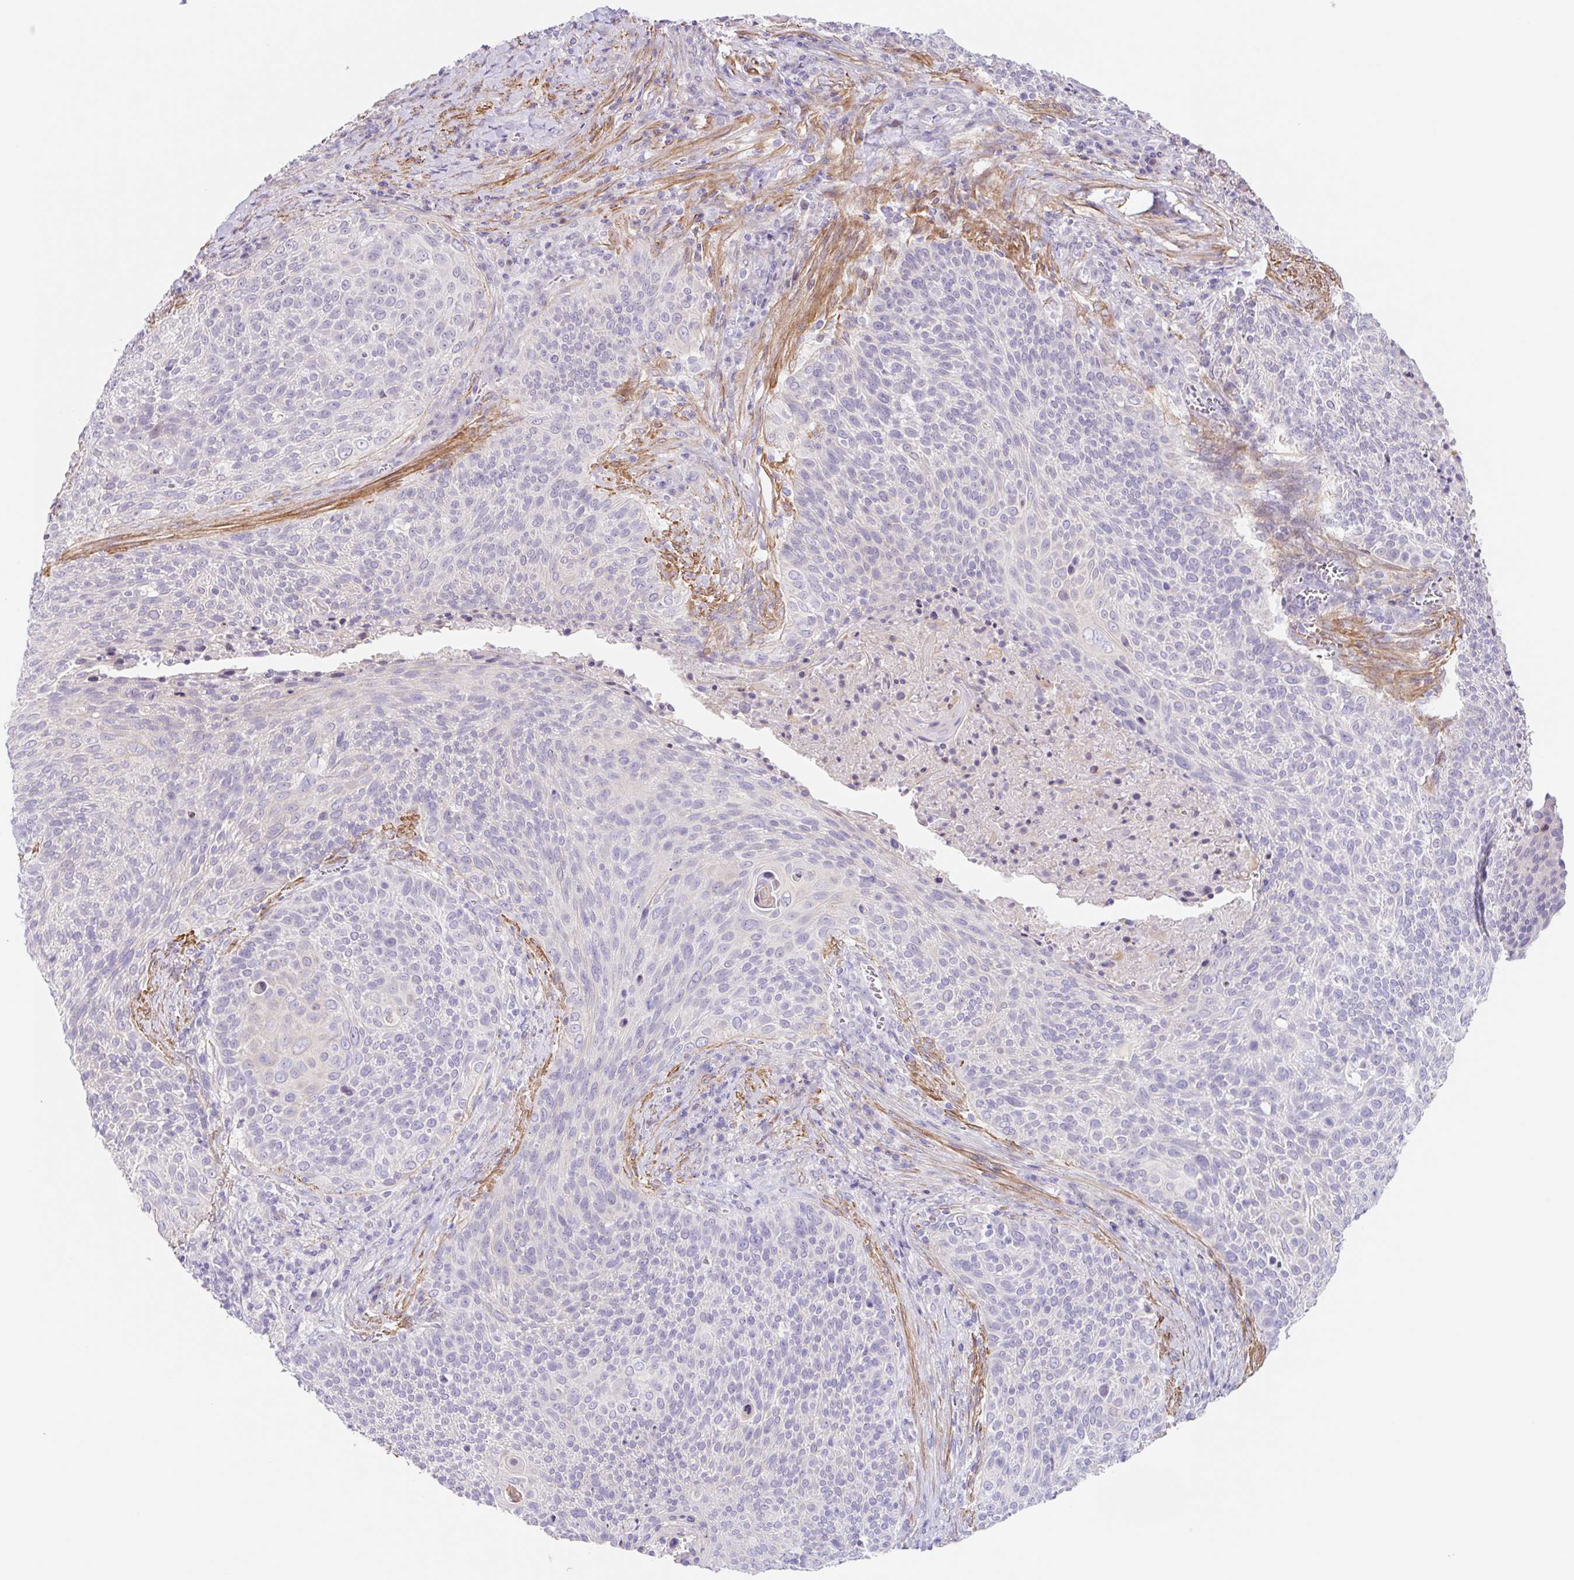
{"staining": {"intensity": "negative", "quantity": "none", "location": "none"}, "tissue": "cervical cancer", "cell_type": "Tumor cells", "image_type": "cancer", "snomed": [{"axis": "morphology", "description": "Squamous cell carcinoma, NOS"}, {"axis": "topography", "description": "Cervix"}], "caption": "An image of squamous cell carcinoma (cervical) stained for a protein reveals no brown staining in tumor cells.", "gene": "DCAF17", "patient": {"sex": "female", "age": 31}}